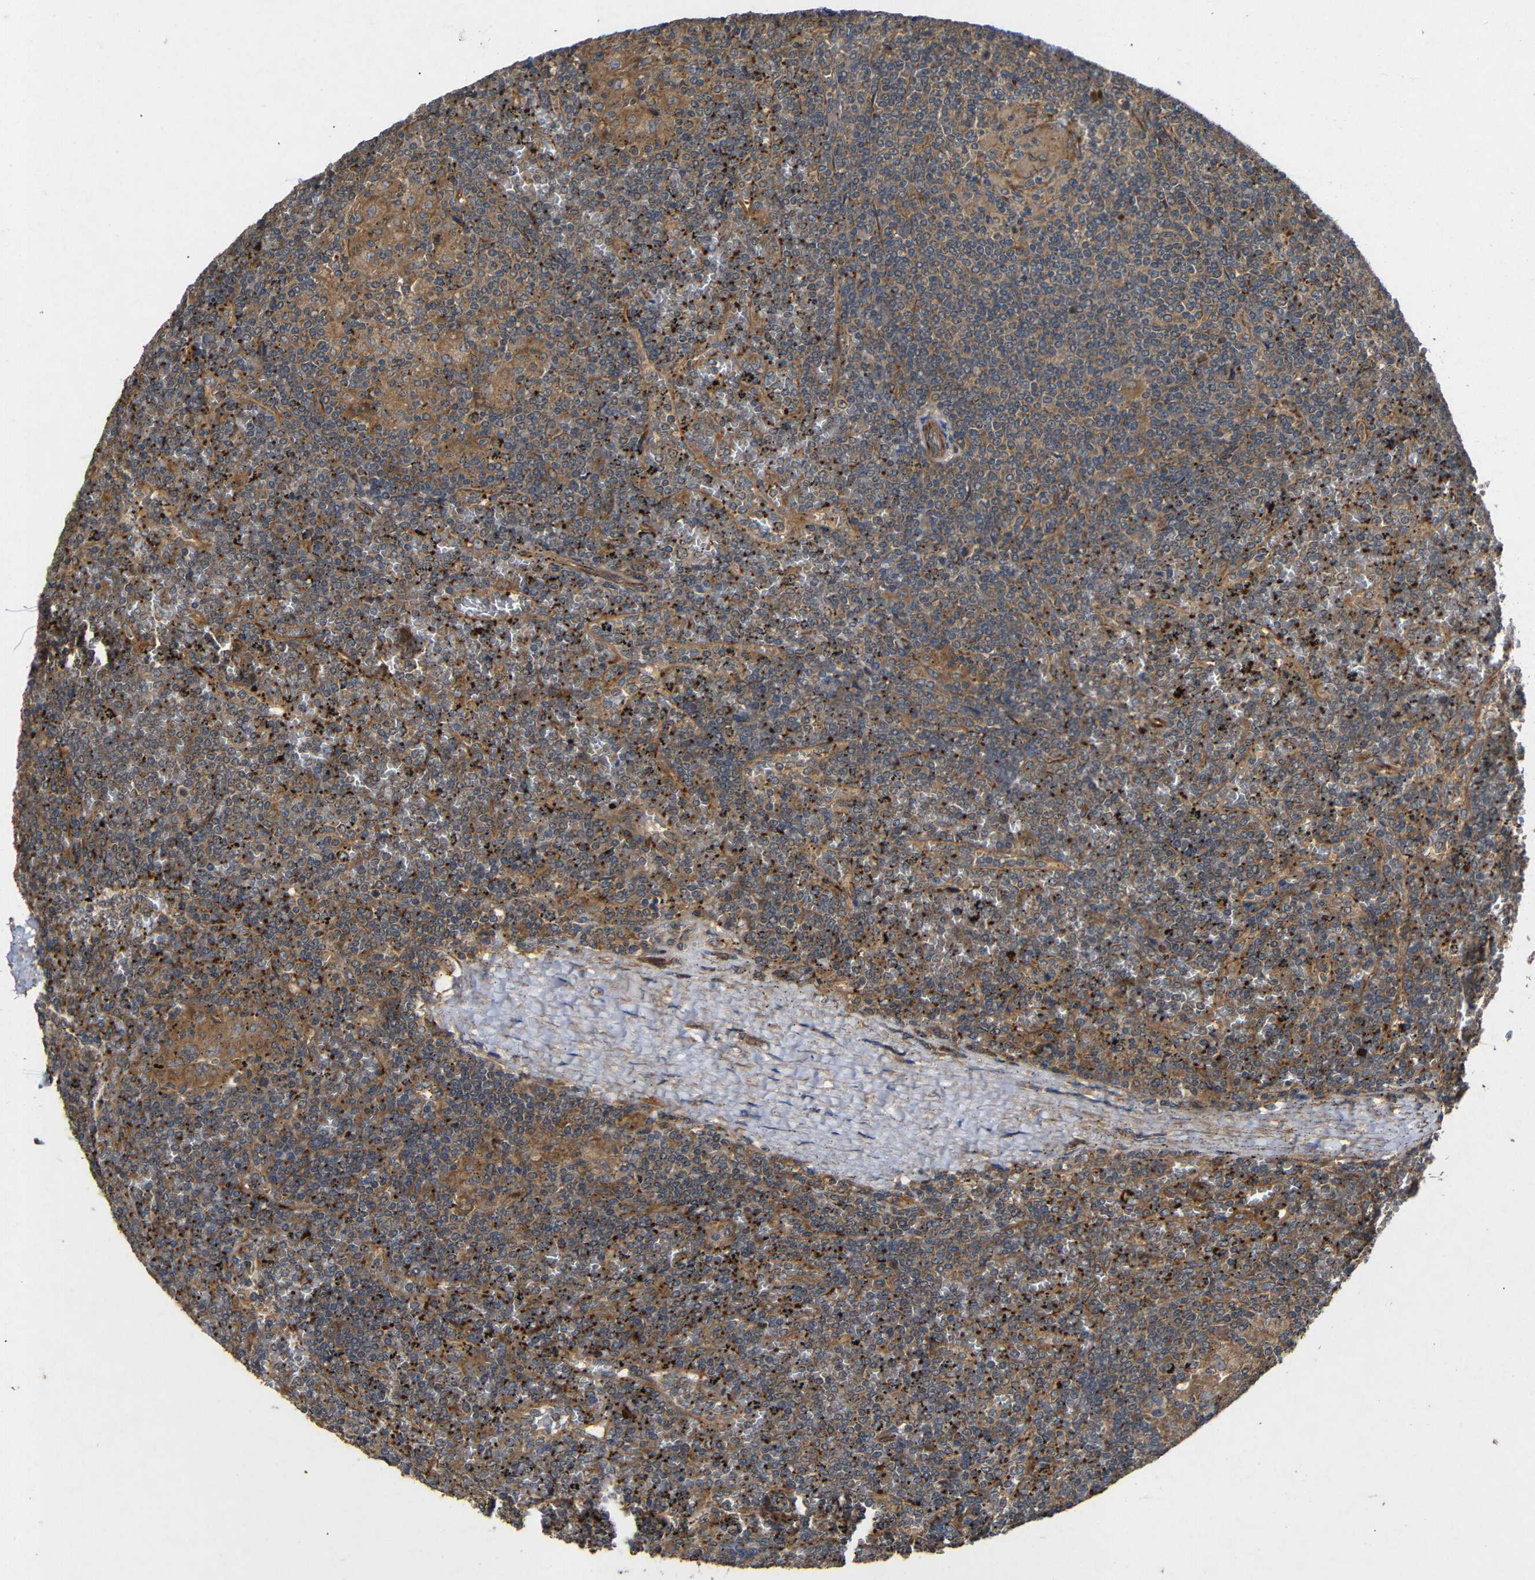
{"staining": {"intensity": "moderate", "quantity": ">75%", "location": "cytoplasmic/membranous"}, "tissue": "lymphoma", "cell_type": "Tumor cells", "image_type": "cancer", "snomed": [{"axis": "morphology", "description": "Malignant lymphoma, non-Hodgkin's type, Low grade"}, {"axis": "topography", "description": "Spleen"}], "caption": "A brown stain highlights moderate cytoplasmic/membranous expression of a protein in human malignant lymphoma, non-Hodgkin's type (low-grade) tumor cells. Nuclei are stained in blue.", "gene": "EIF2S1", "patient": {"sex": "female", "age": 19}}